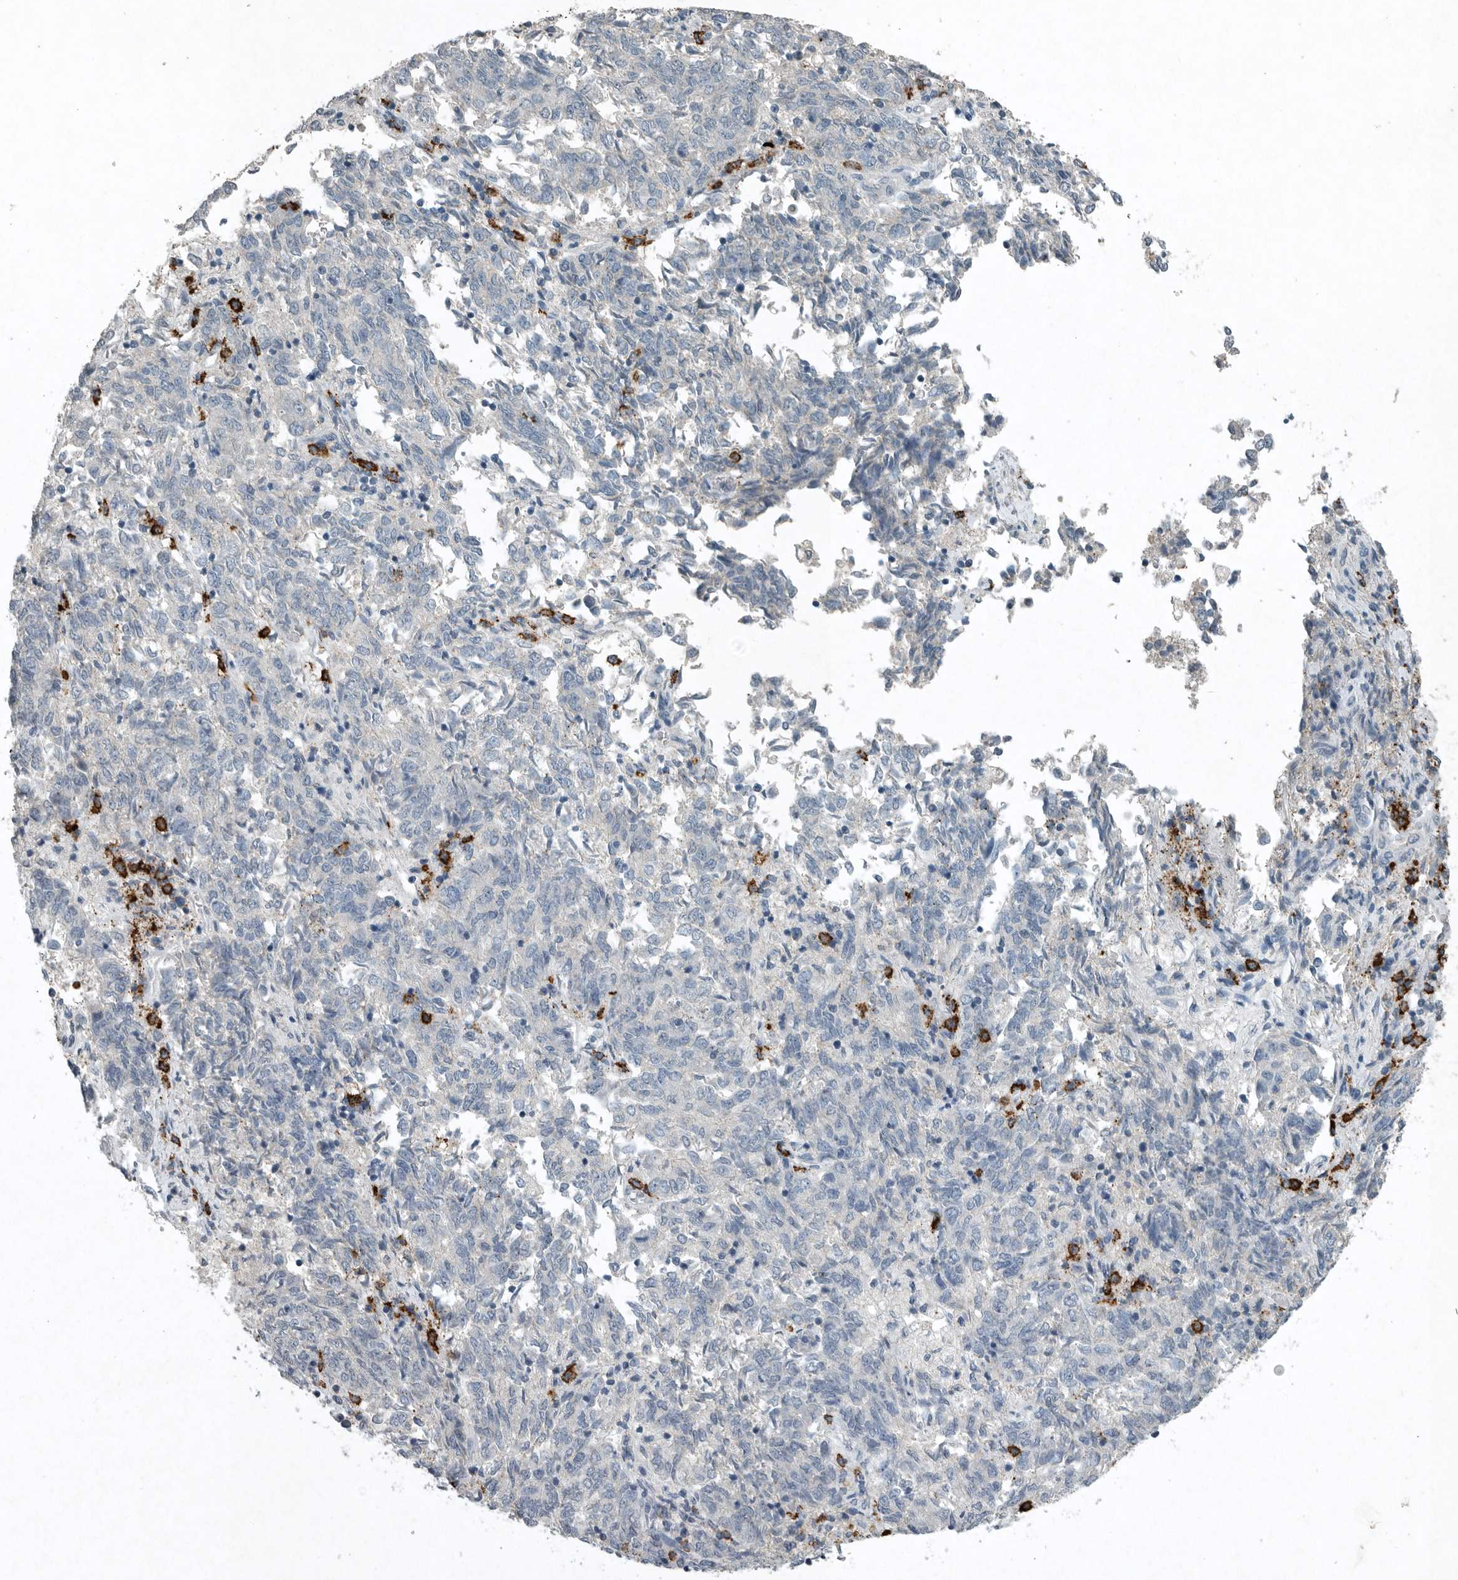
{"staining": {"intensity": "negative", "quantity": "none", "location": "none"}, "tissue": "endometrial cancer", "cell_type": "Tumor cells", "image_type": "cancer", "snomed": [{"axis": "morphology", "description": "Adenocarcinoma, NOS"}, {"axis": "topography", "description": "Endometrium"}], "caption": "Protein analysis of endometrial cancer exhibits no significant expression in tumor cells.", "gene": "IL20", "patient": {"sex": "female", "age": 80}}